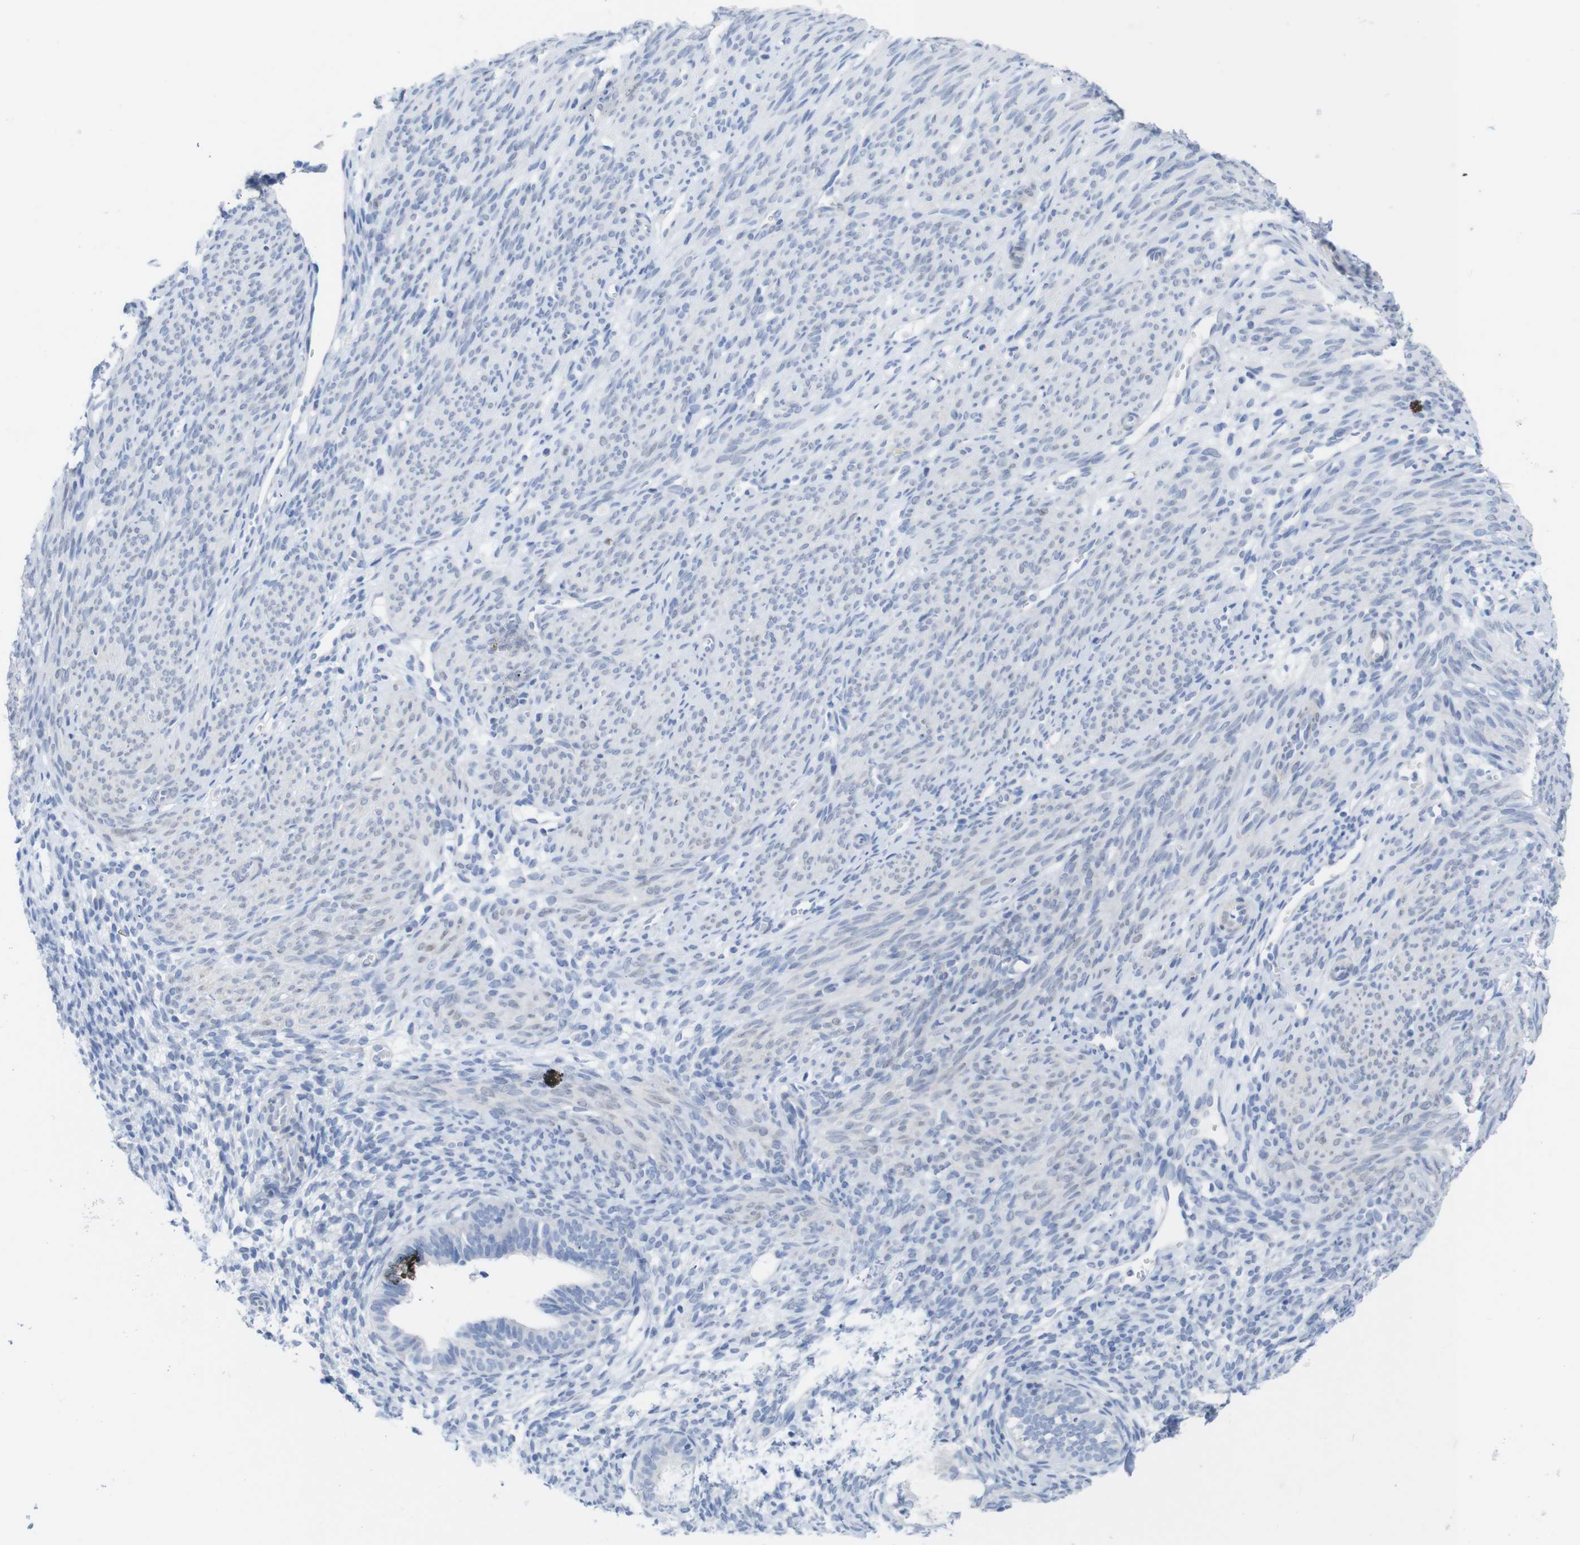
{"staining": {"intensity": "negative", "quantity": "none", "location": "none"}, "tissue": "endometrium", "cell_type": "Cells in endometrial stroma", "image_type": "normal", "snomed": [{"axis": "morphology", "description": "Normal tissue, NOS"}, {"axis": "morphology", "description": "Adenocarcinoma, NOS"}, {"axis": "topography", "description": "Endometrium"}, {"axis": "topography", "description": "Ovary"}], "caption": "DAB immunohistochemical staining of benign endometrium displays no significant positivity in cells in endometrial stroma.", "gene": "PNMA1", "patient": {"sex": "female", "age": 68}}